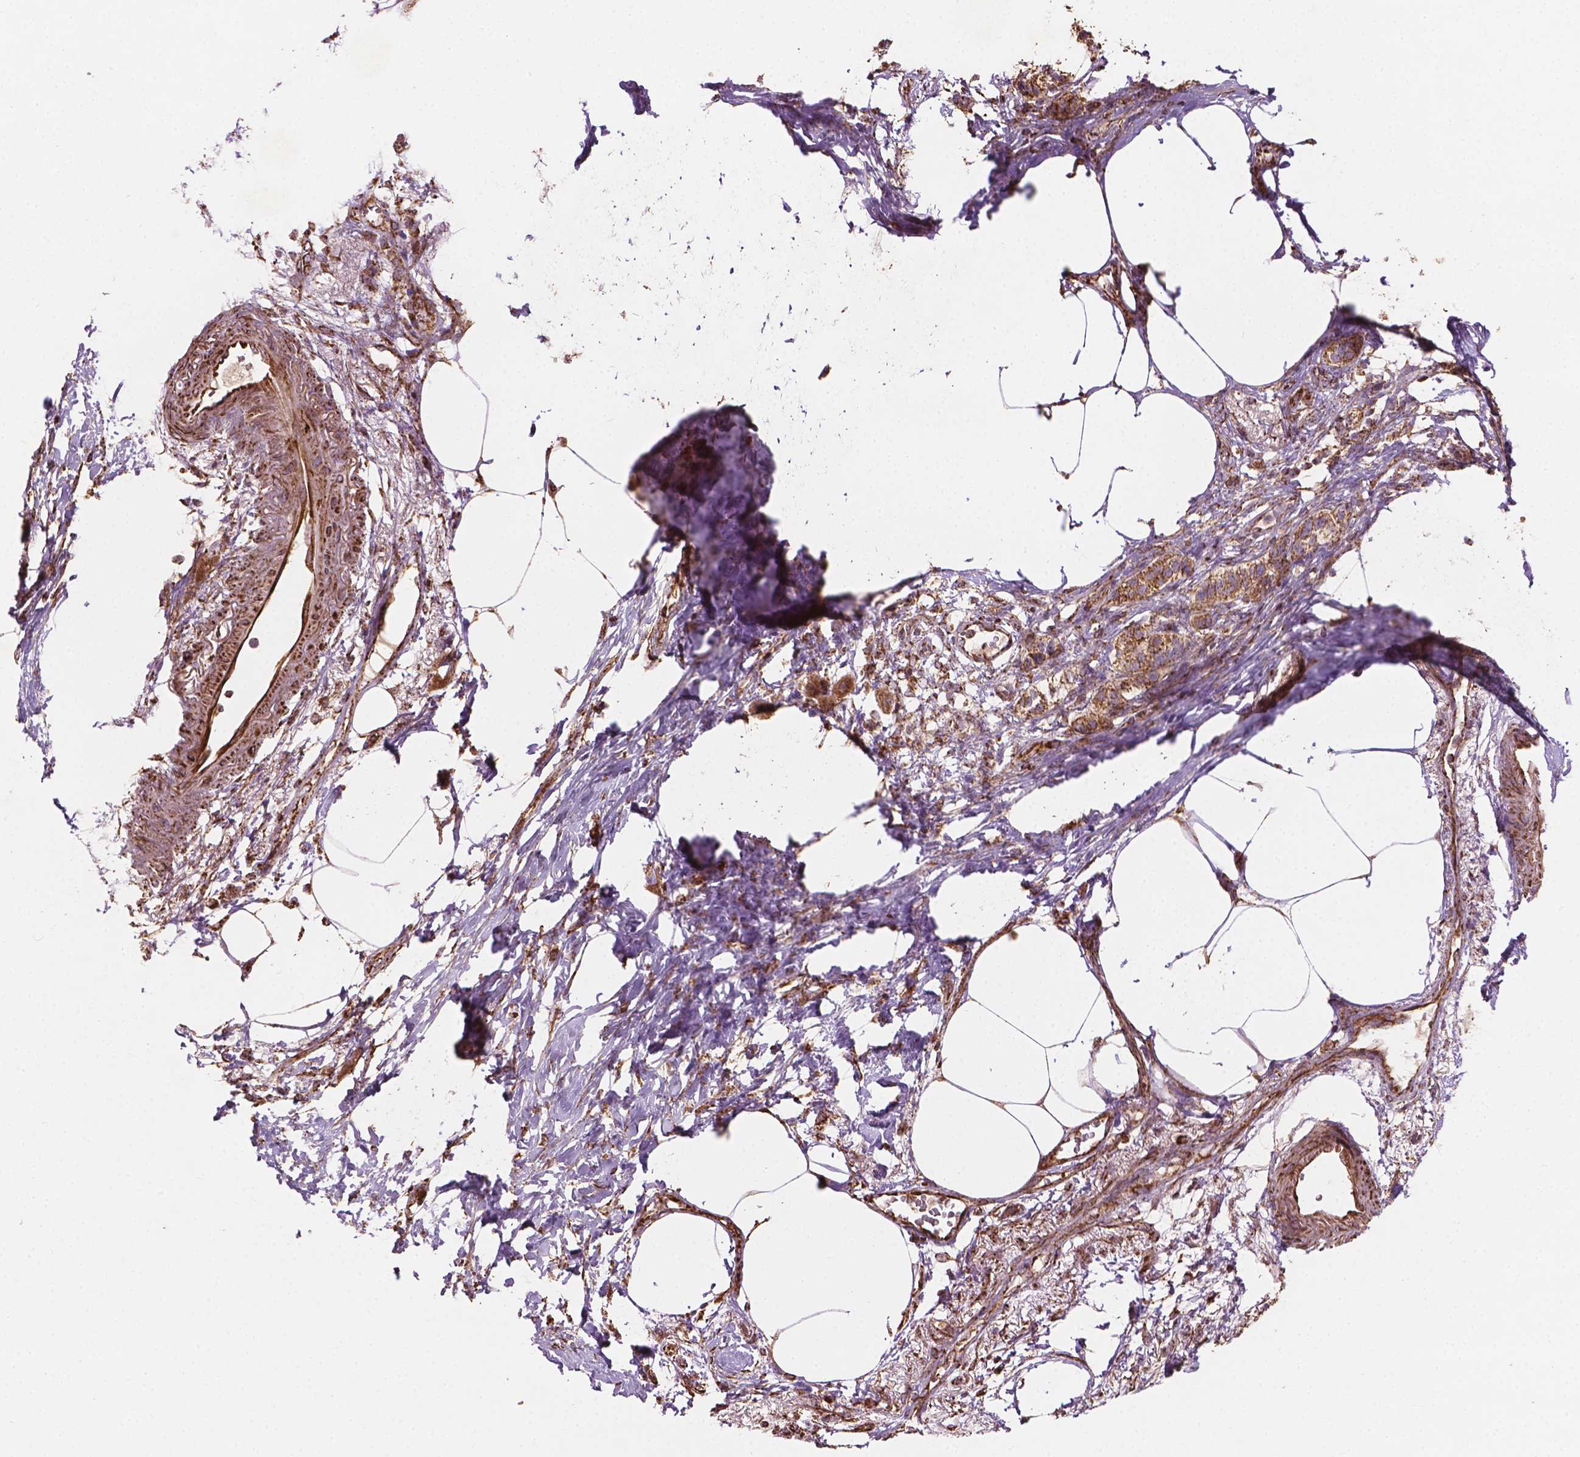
{"staining": {"intensity": "moderate", "quantity": ">75%", "location": "cytoplasmic/membranous"}, "tissue": "pancreatic cancer", "cell_type": "Tumor cells", "image_type": "cancer", "snomed": [{"axis": "morphology", "description": "Adenocarcinoma, NOS"}, {"axis": "topography", "description": "Pancreas"}], "caption": "DAB (3,3'-diaminobenzidine) immunohistochemical staining of human pancreatic cancer demonstrates moderate cytoplasmic/membranous protein expression in about >75% of tumor cells. Nuclei are stained in blue.", "gene": "HS3ST3A1", "patient": {"sex": "female", "age": 72}}